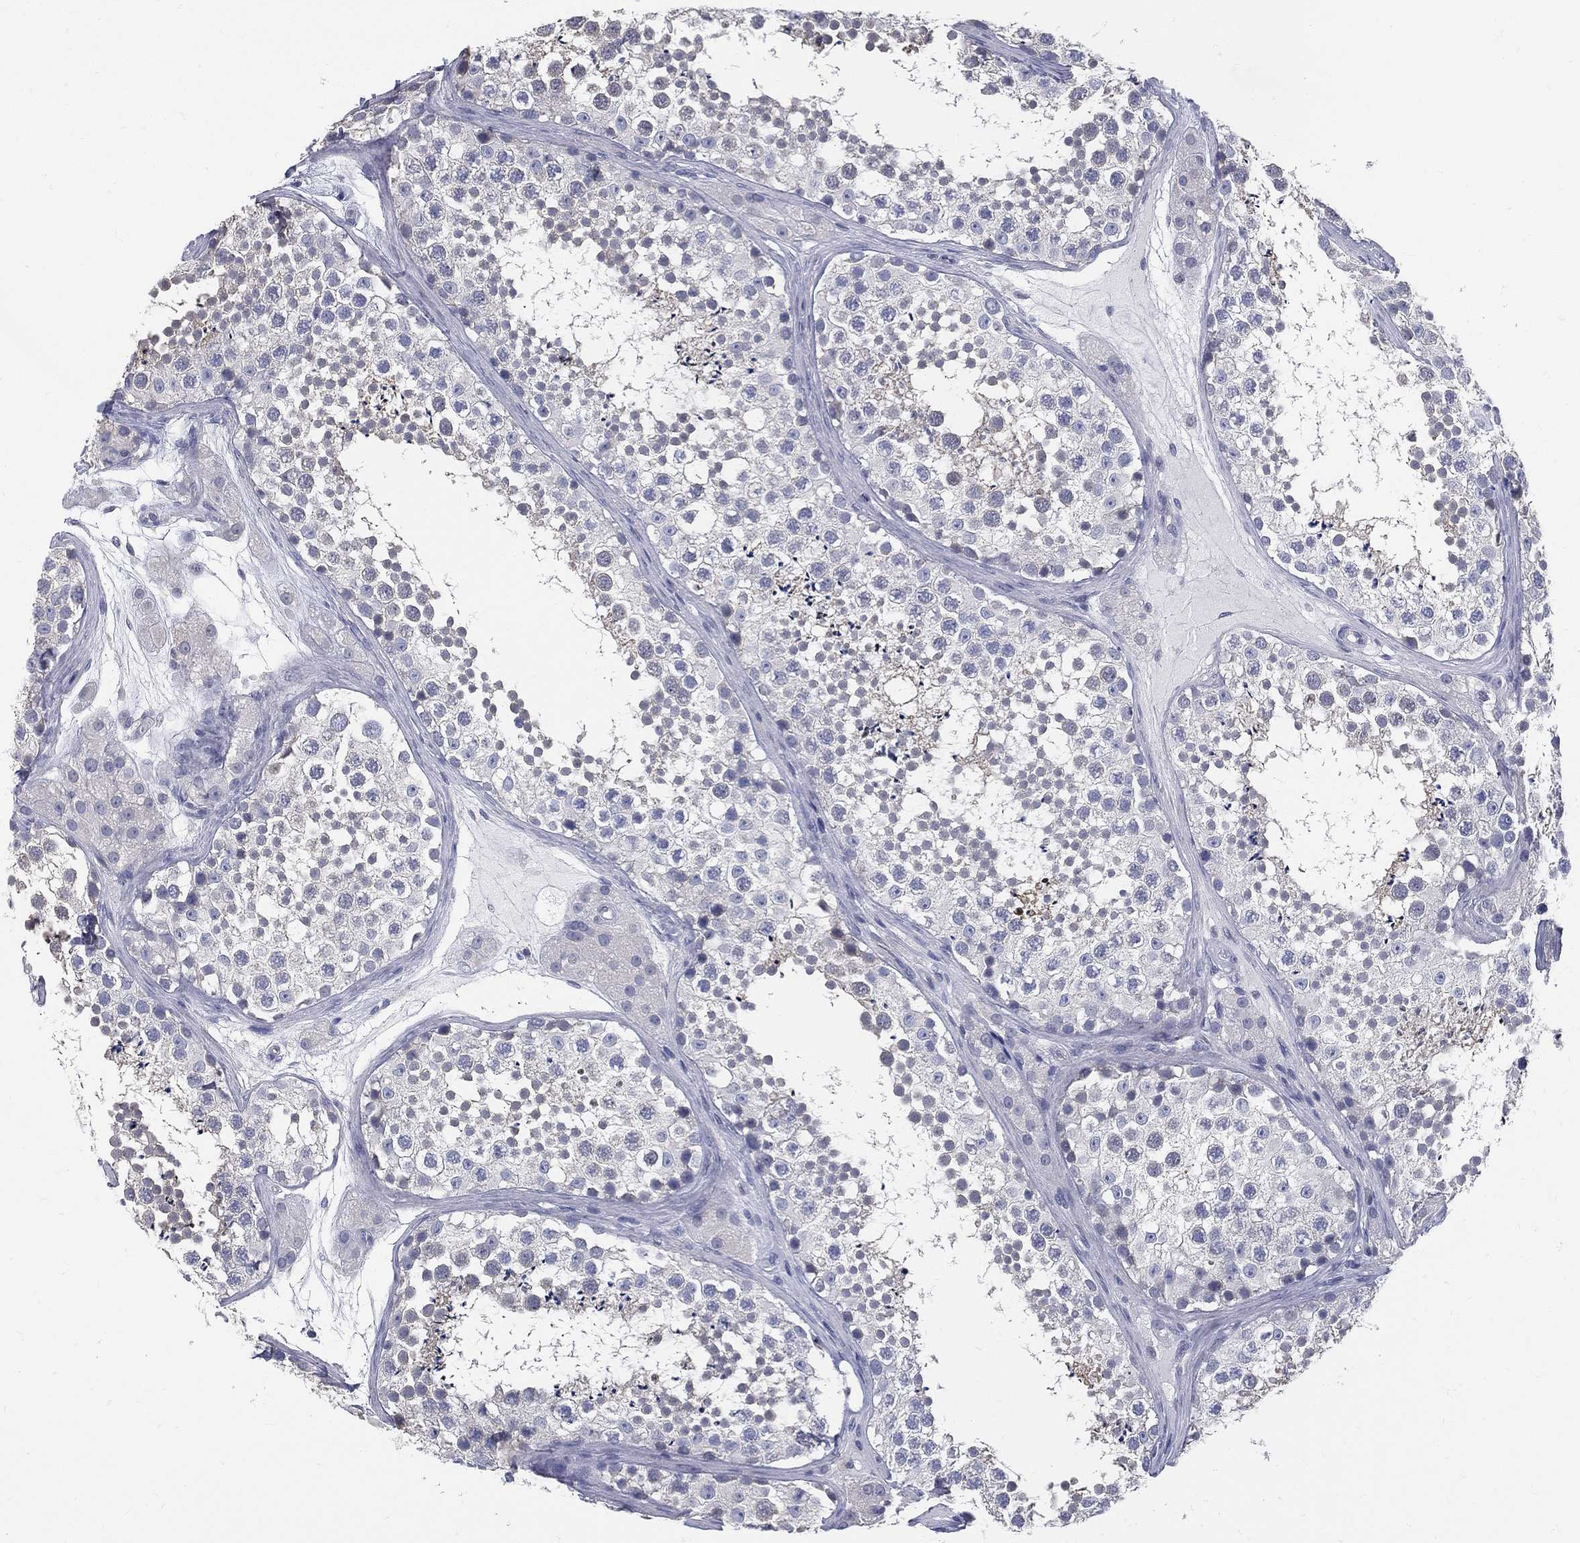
{"staining": {"intensity": "weak", "quantity": "<25%", "location": "cytoplasmic/membranous"}, "tissue": "testis", "cell_type": "Cells in seminiferous ducts", "image_type": "normal", "snomed": [{"axis": "morphology", "description": "Normal tissue, NOS"}, {"axis": "topography", "description": "Testis"}], "caption": "Immunohistochemistry (IHC) image of benign testis stained for a protein (brown), which demonstrates no positivity in cells in seminiferous ducts. (DAB (3,3'-diaminobenzidine) immunohistochemistry (IHC) with hematoxylin counter stain).", "gene": "ETNPPL", "patient": {"sex": "male", "age": 41}}